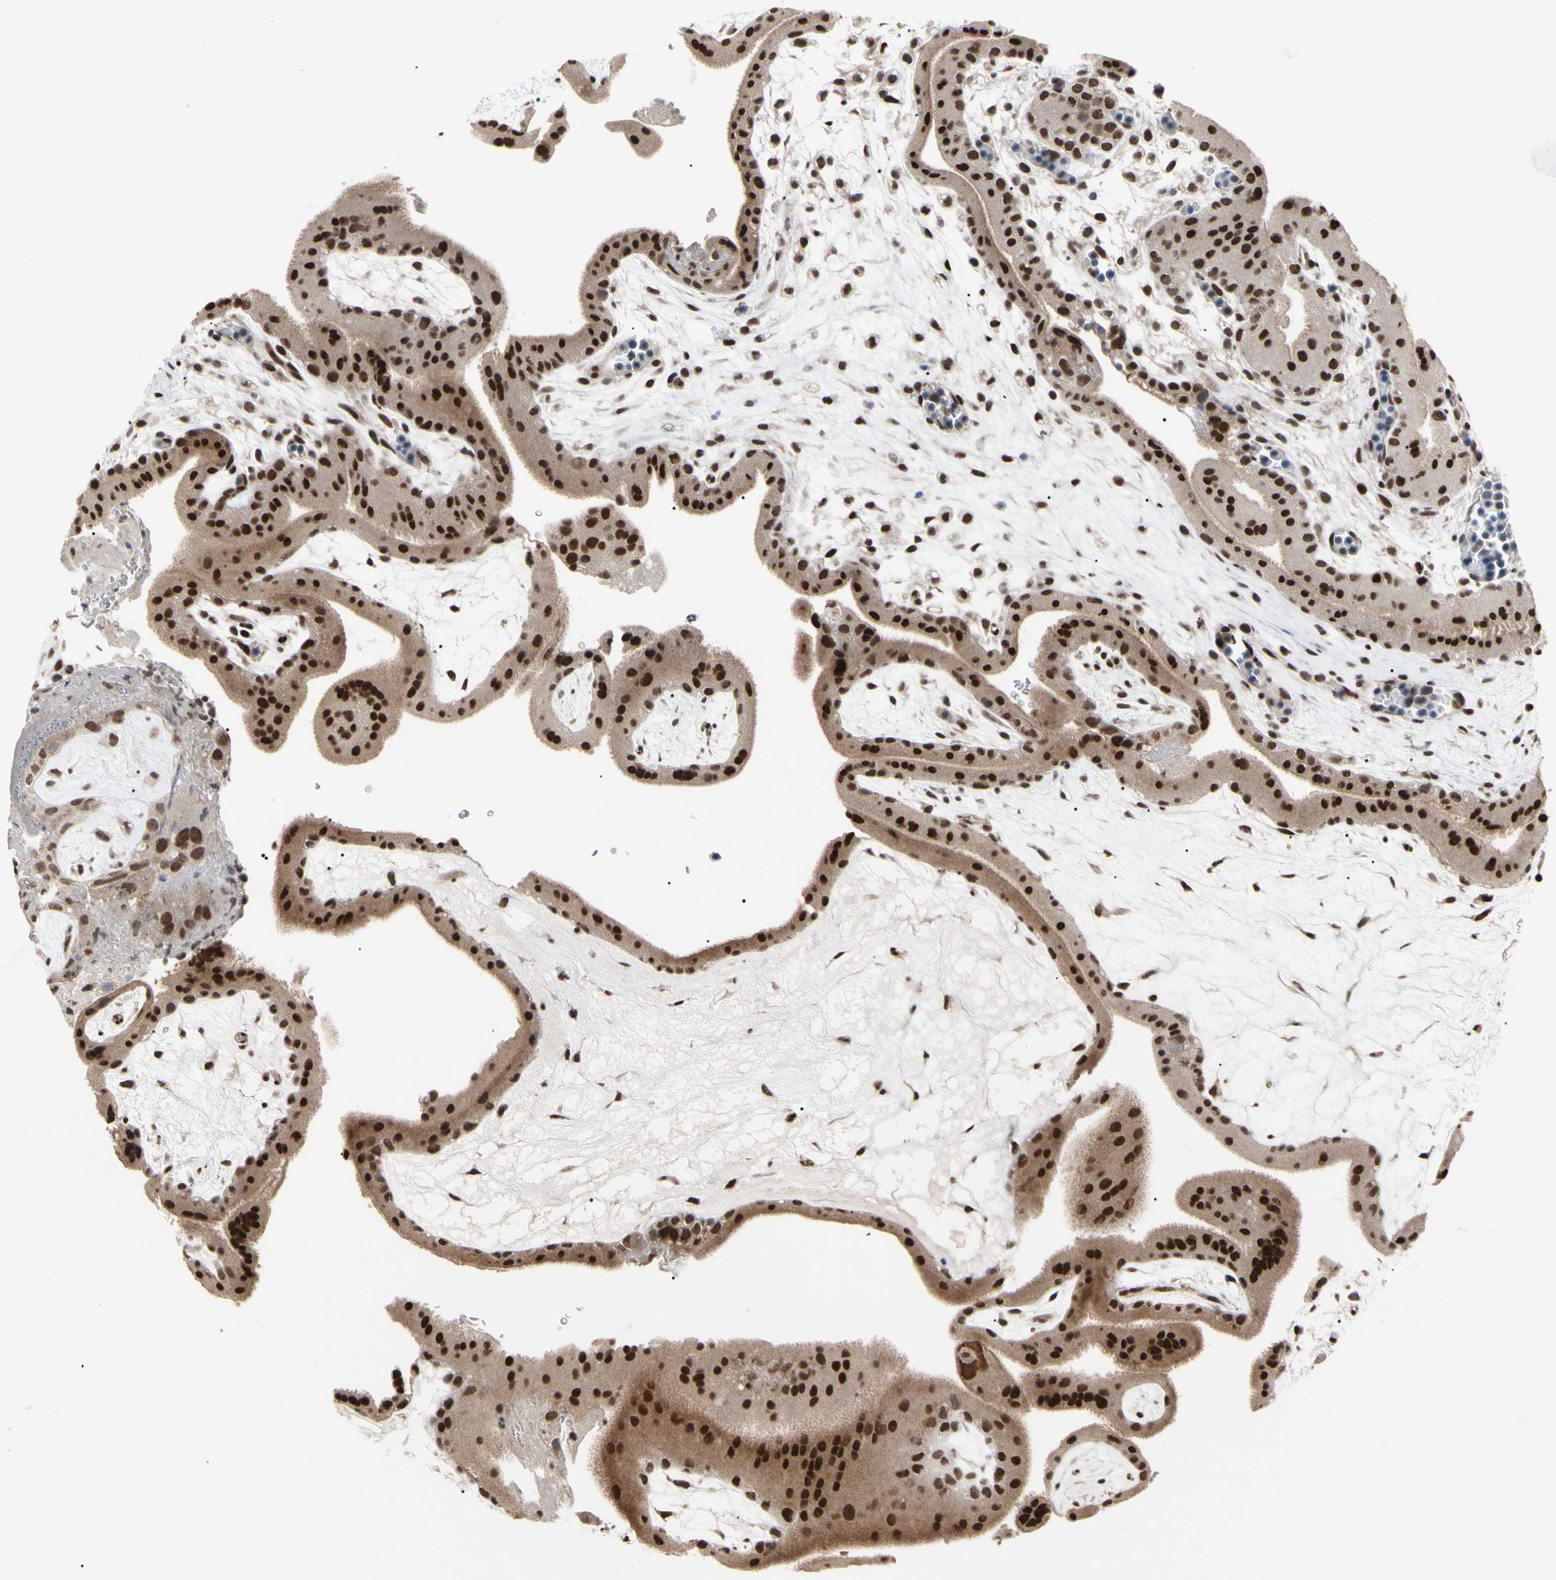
{"staining": {"intensity": "strong", "quantity": ">75%", "location": "cytoplasmic/membranous,nuclear"}, "tissue": "placenta", "cell_type": "Trophoblastic cells", "image_type": "normal", "snomed": [{"axis": "morphology", "description": "Normal tissue, NOS"}, {"axis": "topography", "description": "Placenta"}], "caption": "Approximately >75% of trophoblastic cells in benign human placenta reveal strong cytoplasmic/membranous,nuclear protein expression as visualized by brown immunohistochemical staining.", "gene": "FAM98B", "patient": {"sex": "female", "age": 19}}